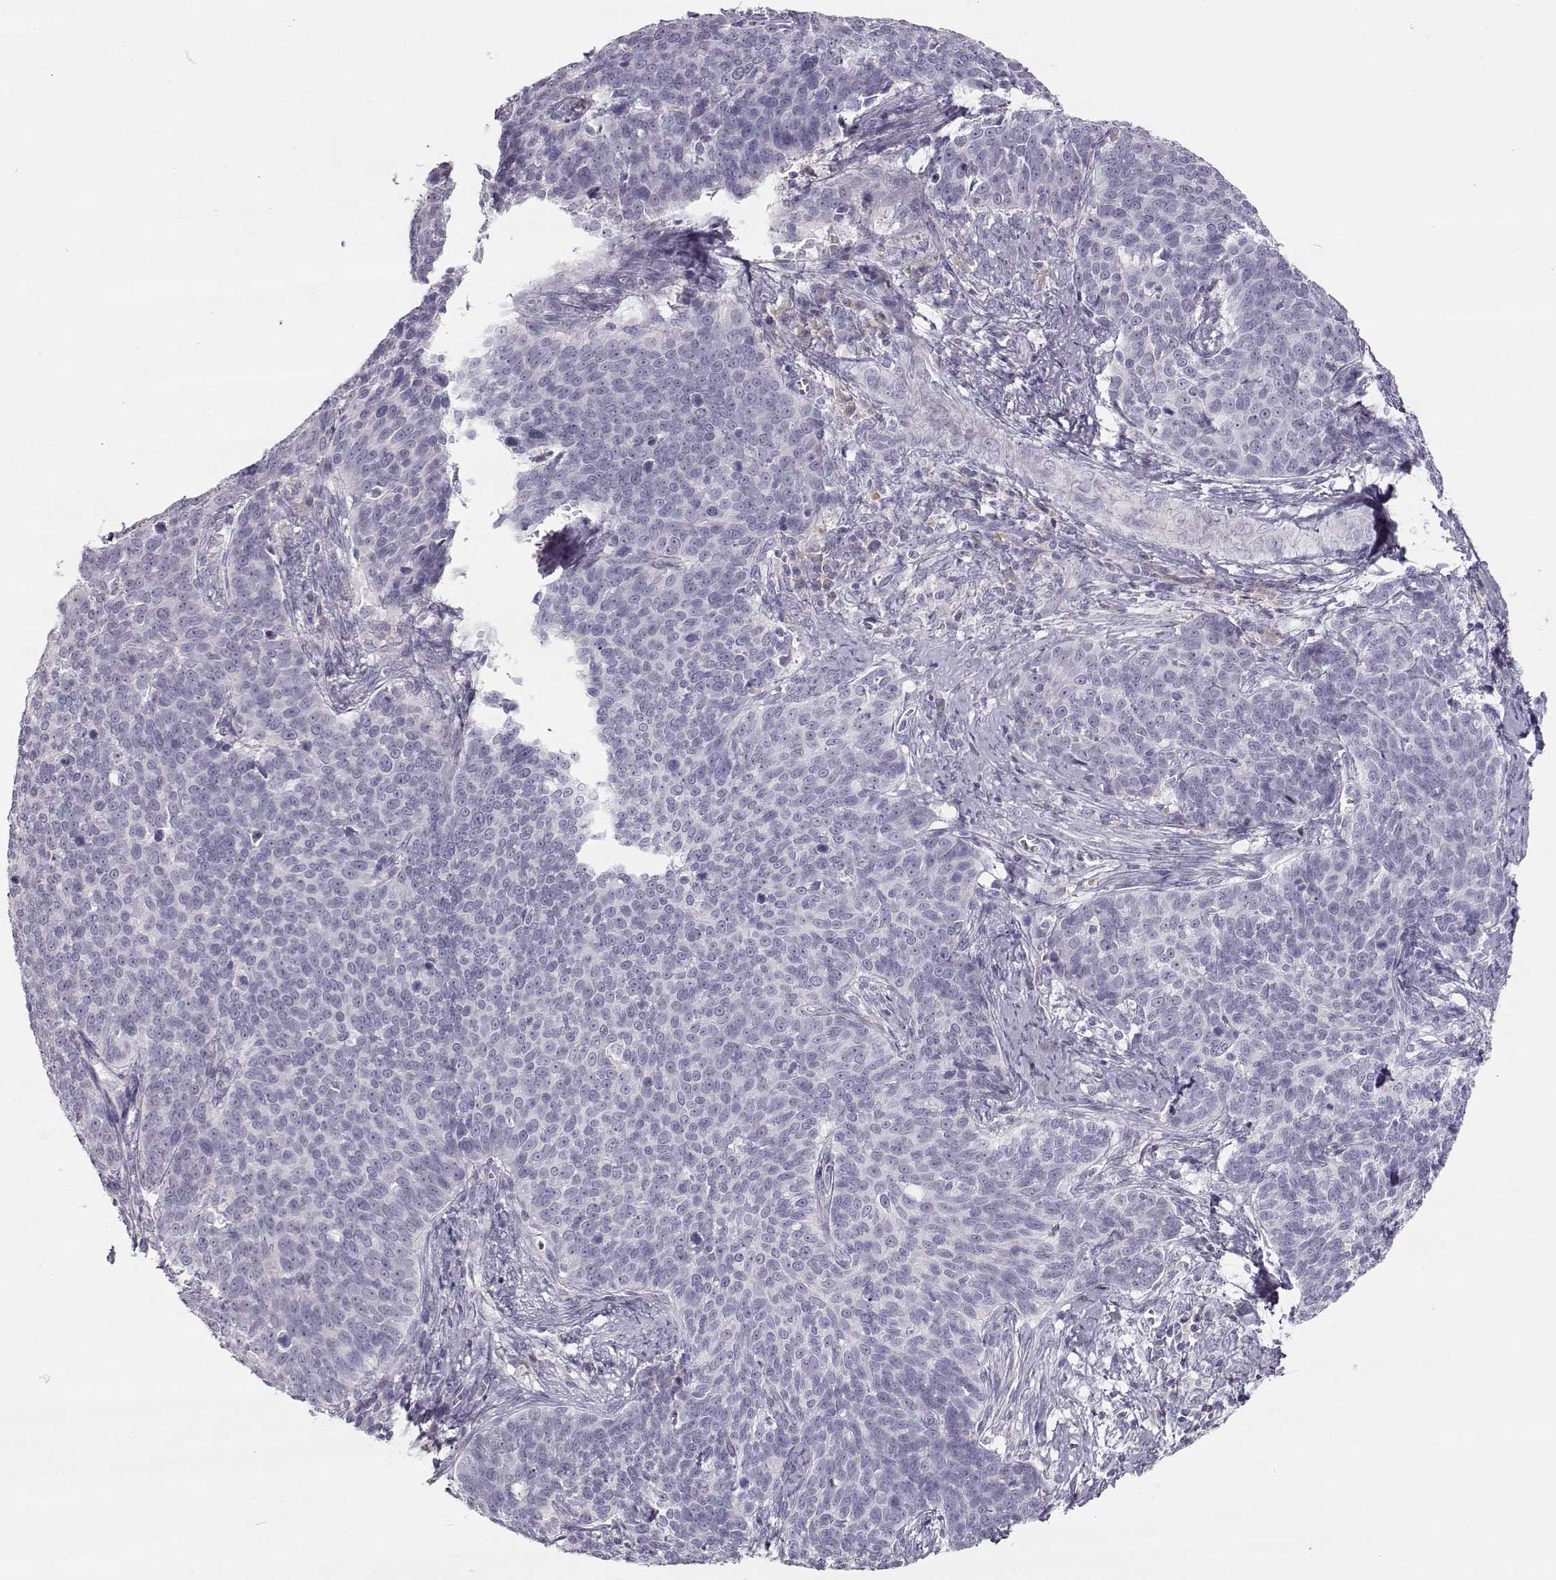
{"staining": {"intensity": "negative", "quantity": "none", "location": "none"}, "tissue": "cervical cancer", "cell_type": "Tumor cells", "image_type": "cancer", "snomed": [{"axis": "morphology", "description": "Squamous cell carcinoma, NOS"}, {"axis": "topography", "description": "Cervix"}], "caption": "Micrograph shows no protein positivity in tumor cells of cervical cancer (squamous cell carcinoma) tissue.", "gene": "SLCO6A1", "patient": {"sex": "female", "age": 39}}